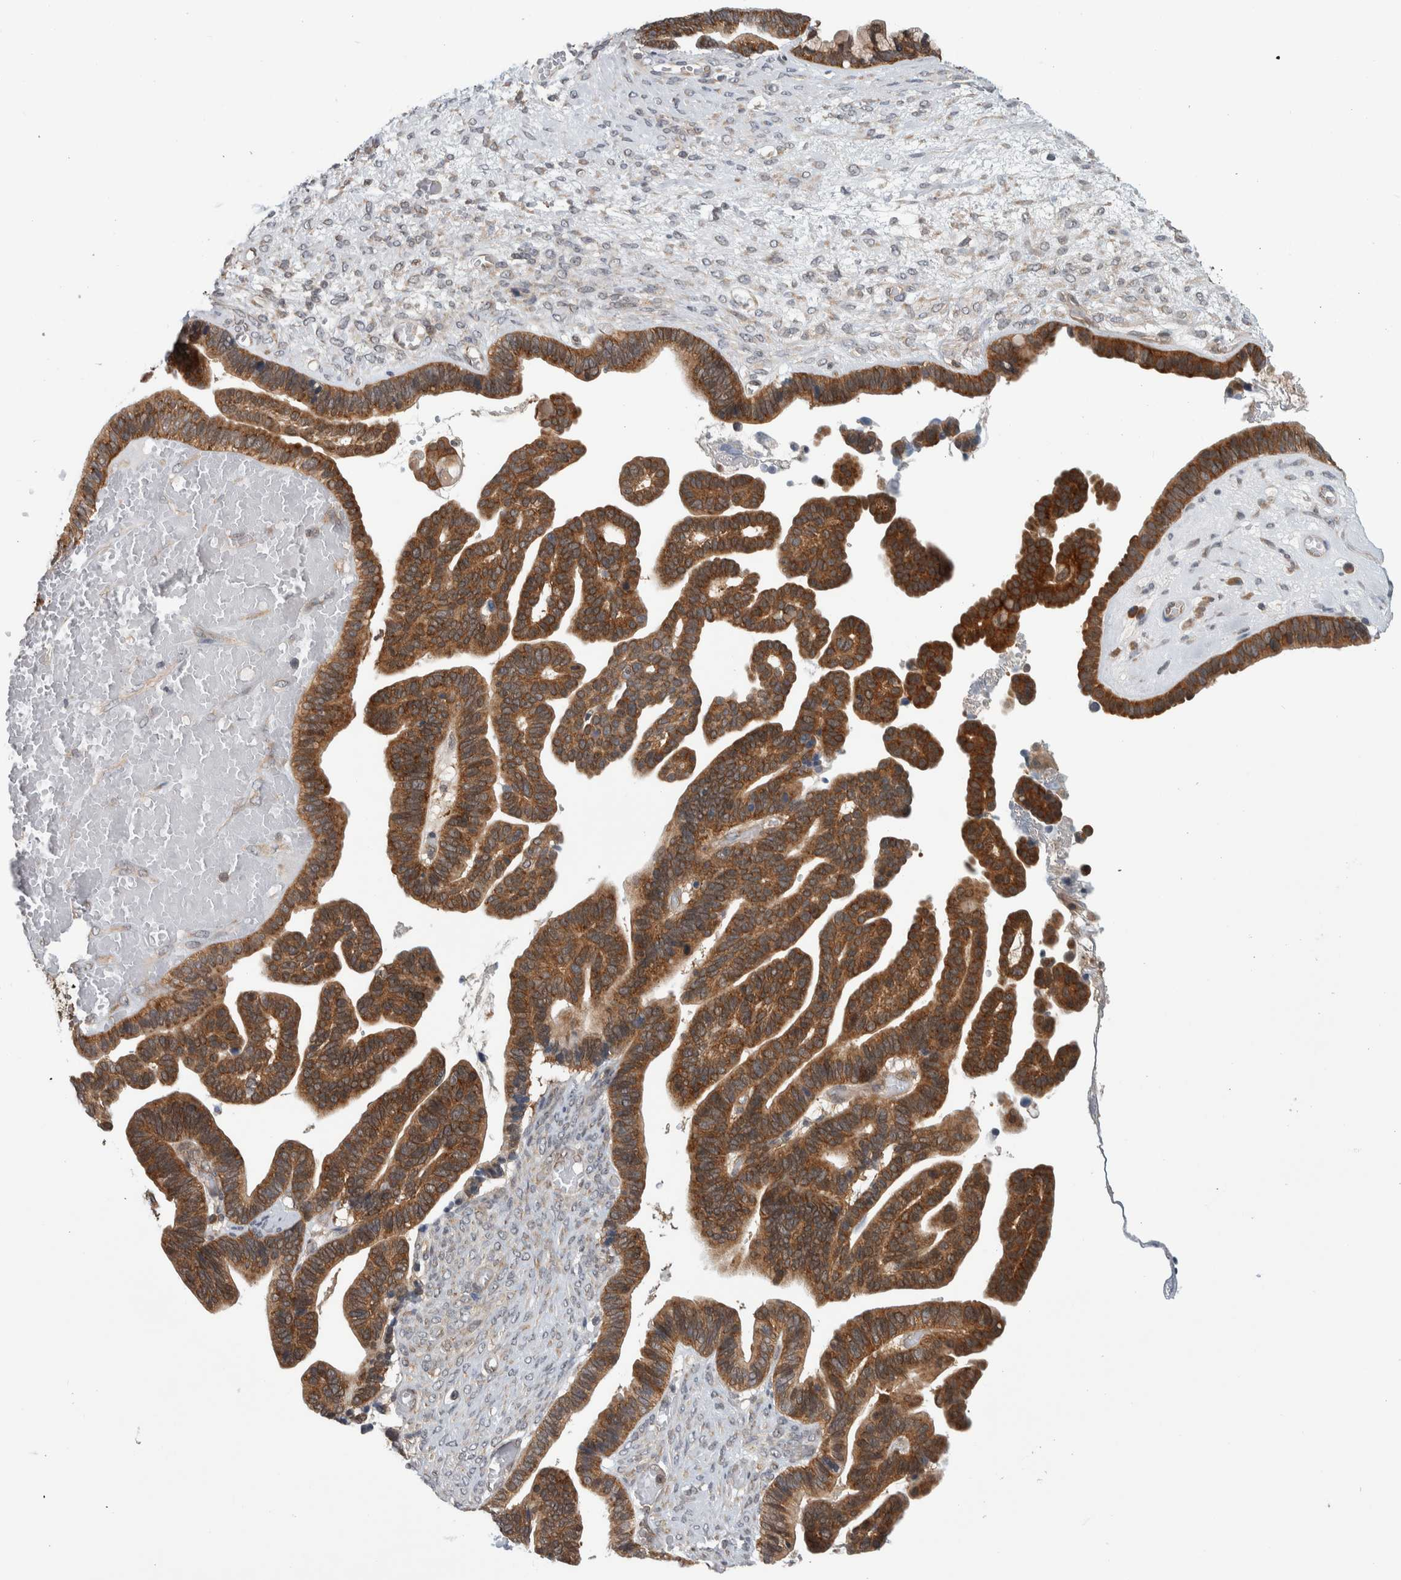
{"staining": {"intensity": "moderate", "quantity": ">75%", "location": "cytoplasmic/membranous"}, "tissue": "ovarian cancer", "cell_type": "Tumor cells", "image_type": "cancer", "snomed": [{"axis": "morphology", "description": "Cystadenocarcinoma, serous, NOS"}, {"axis": "topography", "description": "Ovary"}], "caption": "Ovarian serous cystadenocarcinoma stained with DAB (3,3'-diaminobenzidine) IHC displays medium levels of moderate cytoplasmic/membranous staining in approximately >75% of tumor cells. Nuclei are stained in blue.", "gene": "CCDC43", "patient": {"sex": "female", "age": 56}}